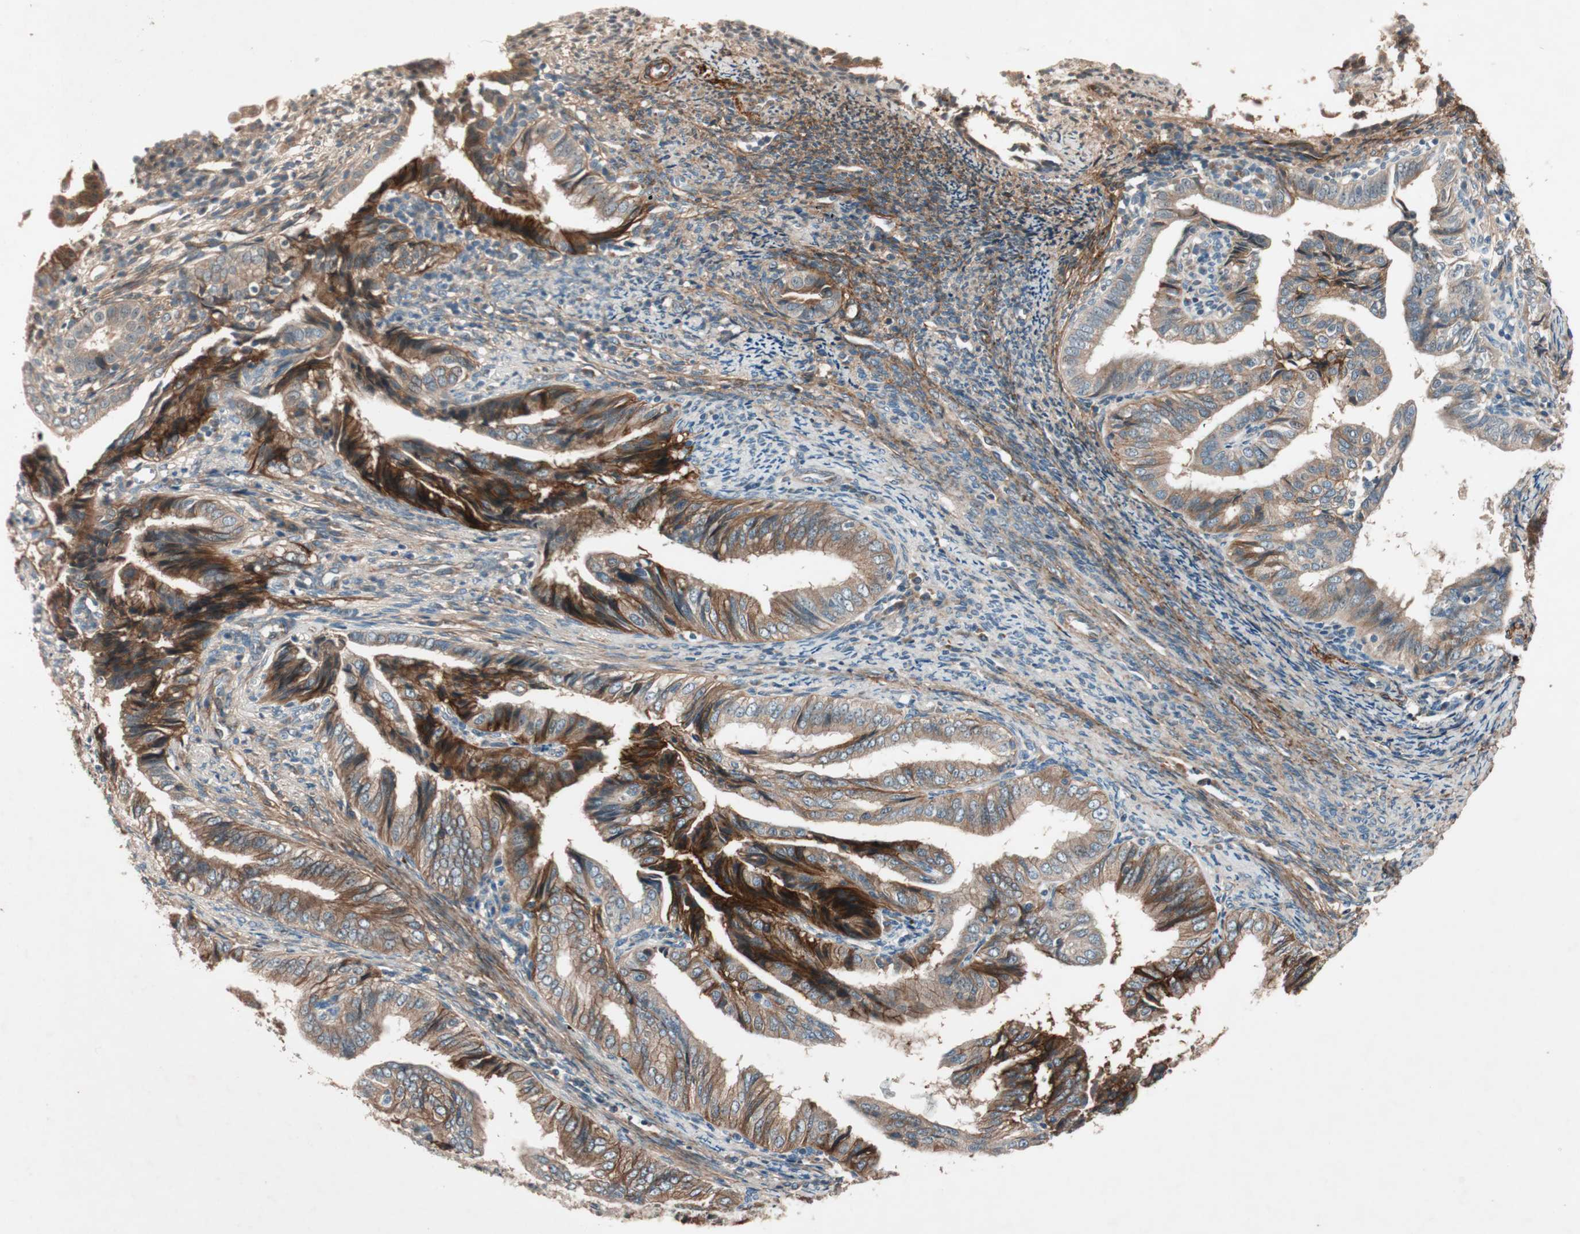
{"staining": {"intensity": "strong", "quantity": ">75%", "location": "cytoplasmic/membranous"}, "tissue": "endometrial cancer", "cell_type": "Tumor cells", "image_type": "cancer", "snomed": [{"axis": "morphology", "description": "Adenocarcinoma, NOS"}, {"axis": "topography", "description": "Endometrium"}], "caption": "This micrograph exhibits IHC staining of human endometrial cancer, with high strong cytoplasmic/membranous expression in approximately >75% of tumor cells.", "gene": "EPHA6", "patient": {"sex": "female", "age": 58}}